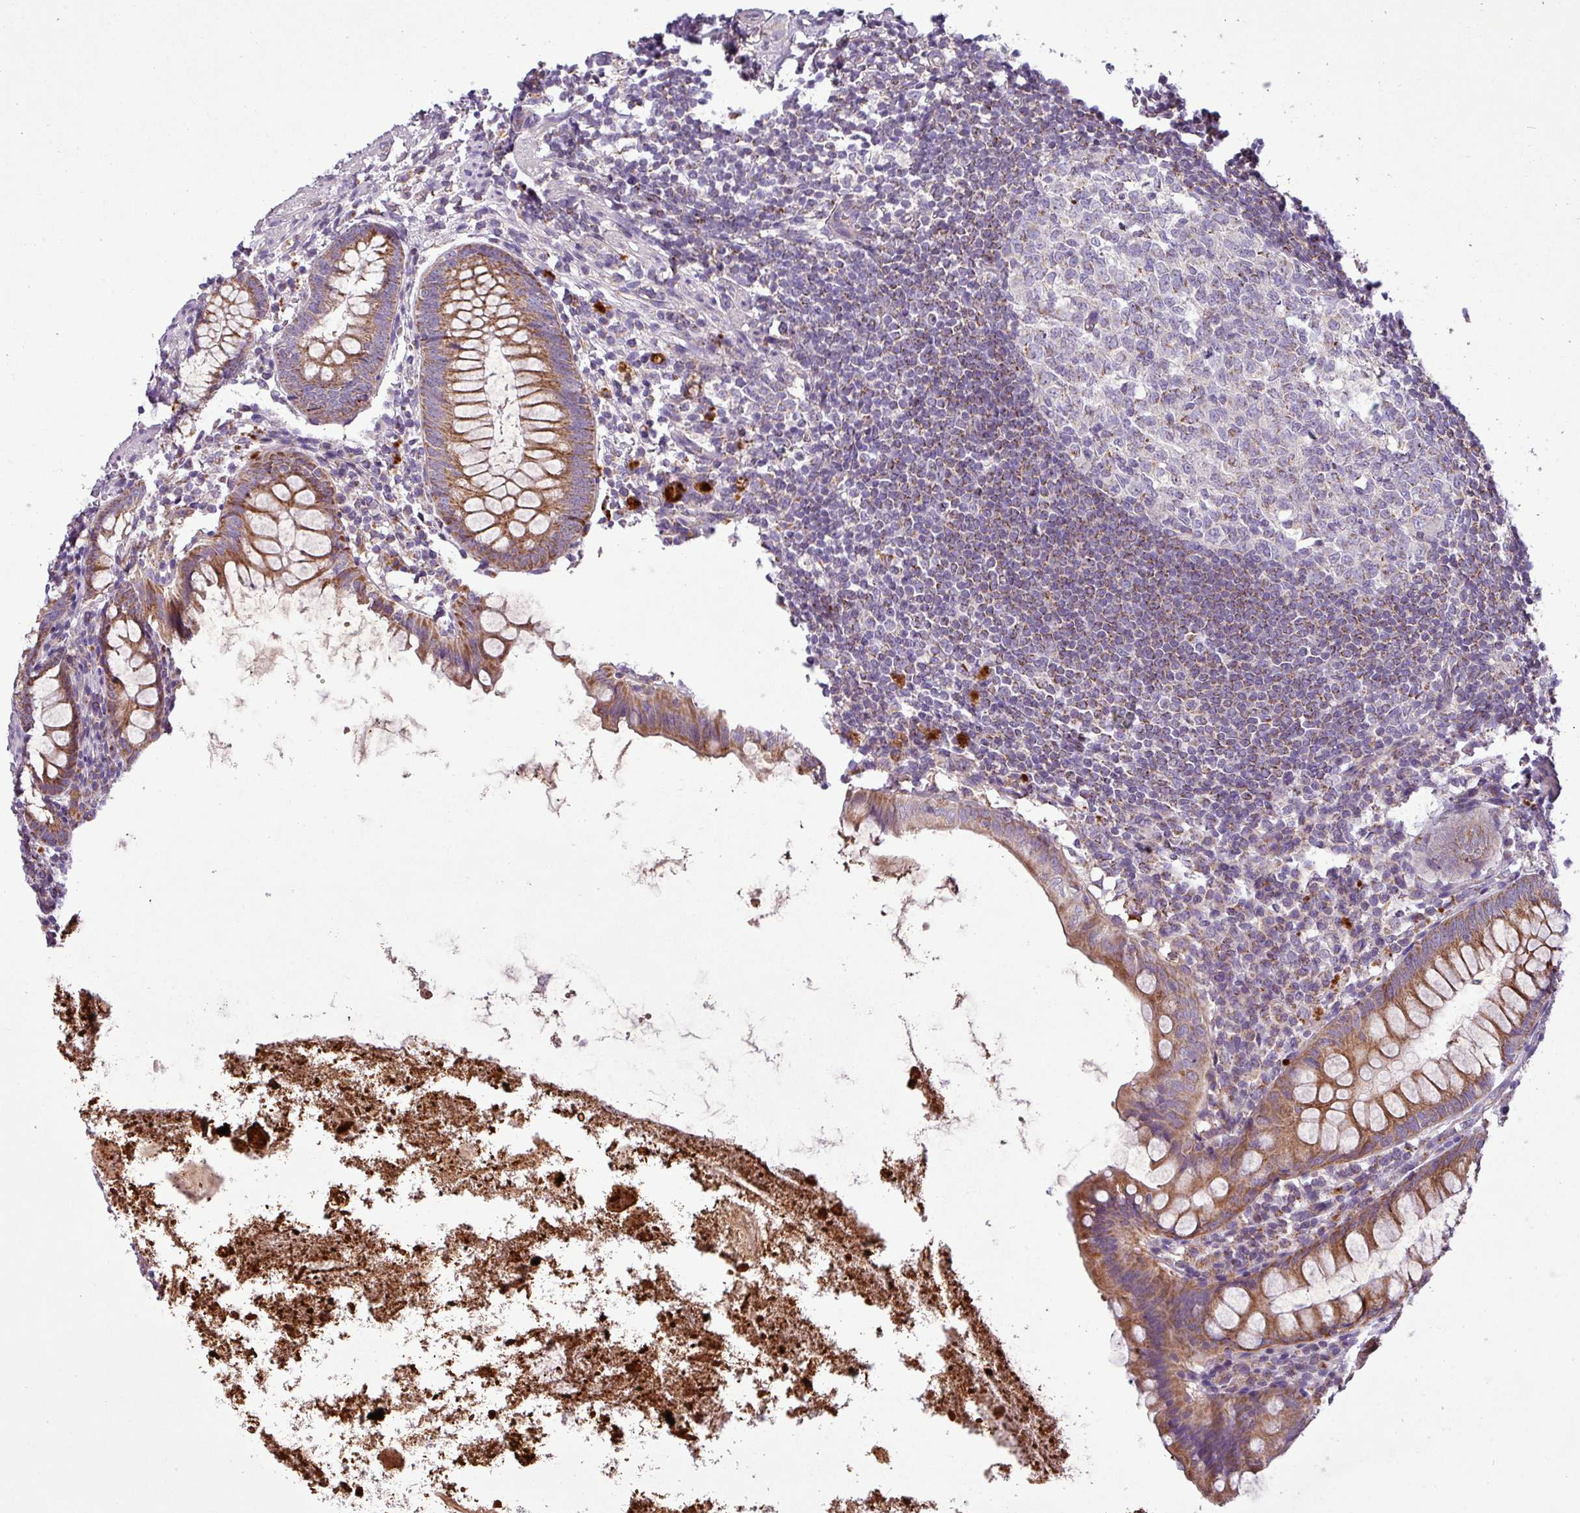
{"staining": {"intensity": "moderate", "quantity": ">75%", "location": "cytoplasmic/membranous"}, "tissue": "appendix", "cell_type": "Glandular cells", "image_type": "normal", "snomed": [{"axis": "morphology", "description": "Normal tissue, NOS"}, {"axis": "topography", "description": "Appendix"}], "caption": "A histopathology image showing moderate cytoplasmic/membranous staining in approximately >75% of glandular cells in unremarkable appendix, as visualized by brown immunohistochemical staining.", "gene": "PNMA6A", "patient": {"sex": "female", "age": 51}}